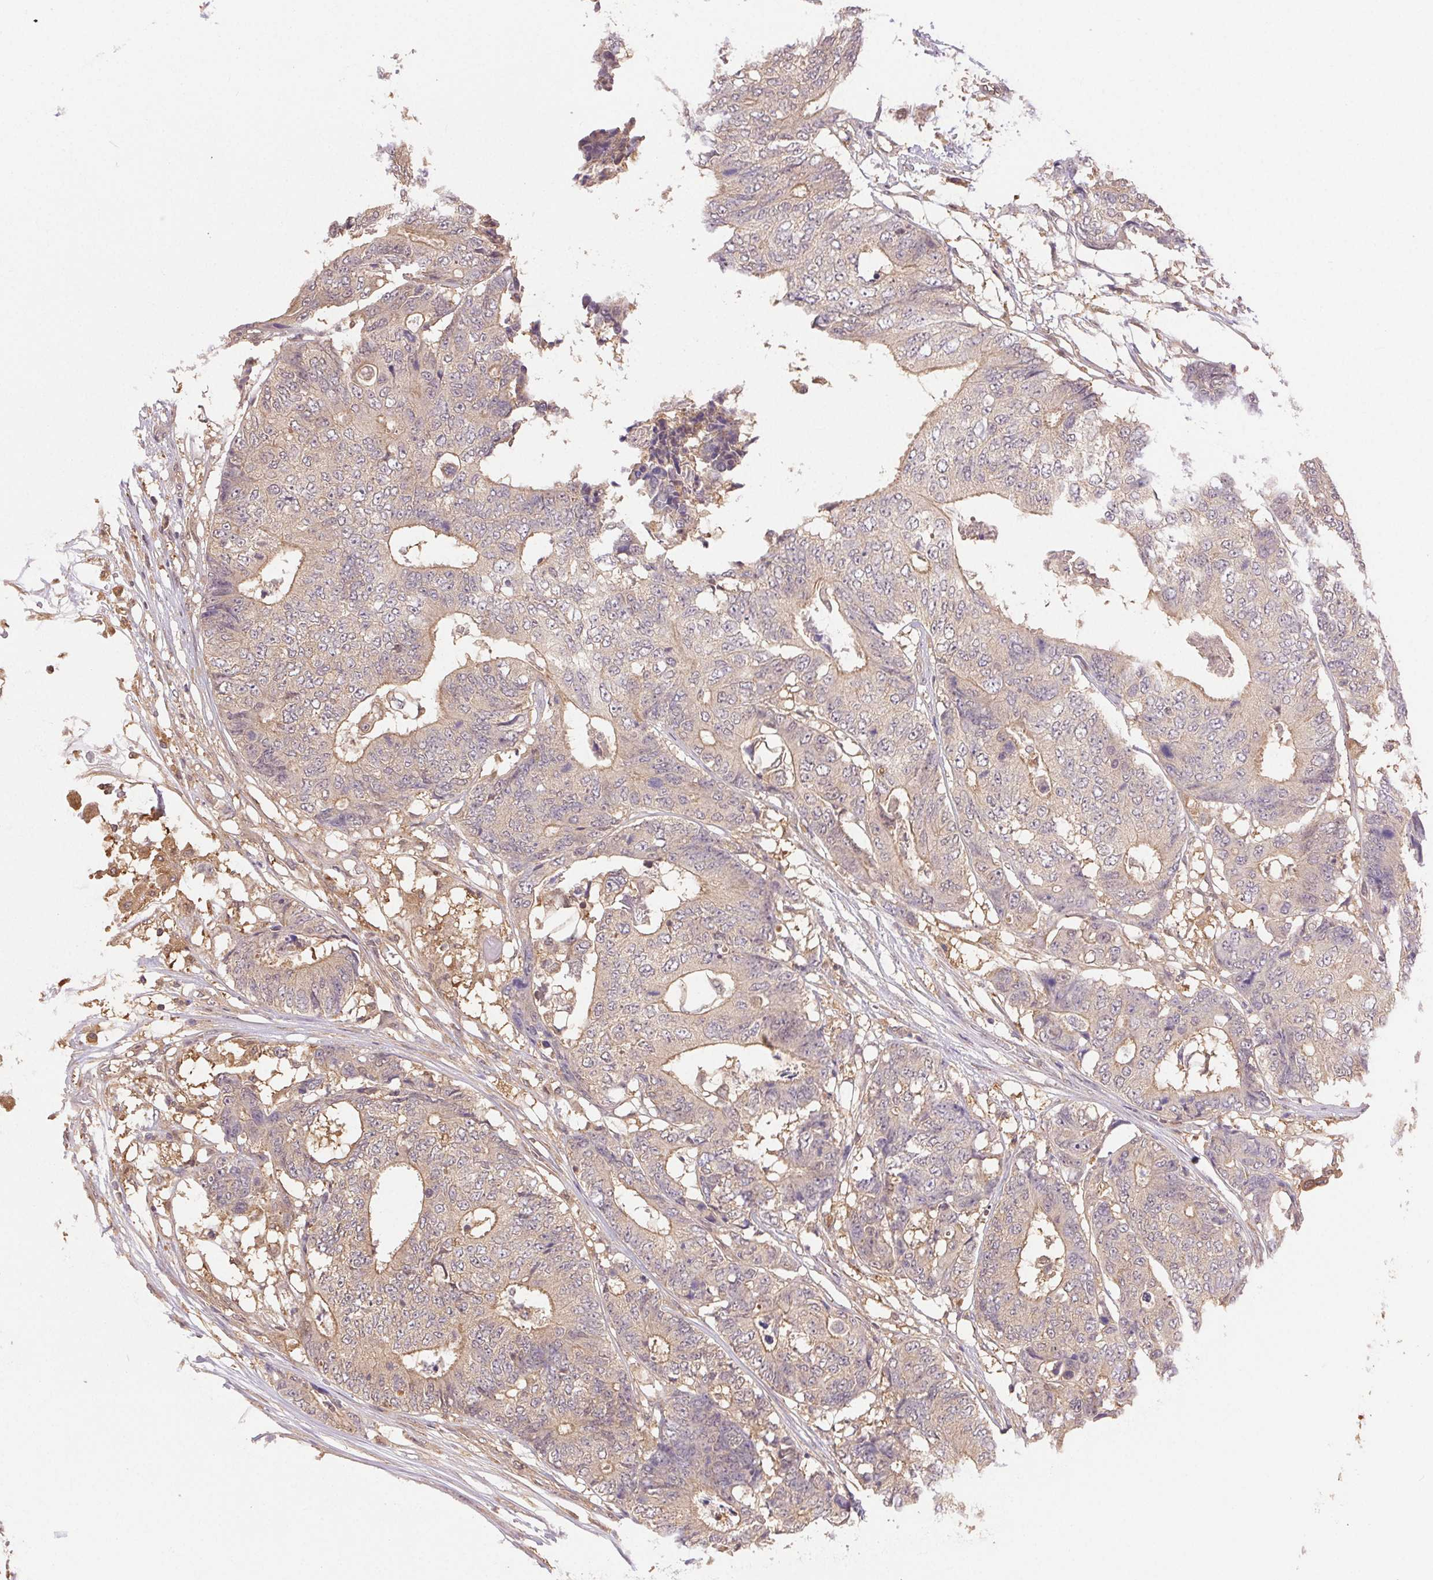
{"staining": {"intensity": "weak", "quantity": "25%-75%", "location": "cytoplasmic/membranous"}, "tissue": "colorectal cancer", "cell_type": "Tumor cells", "image_type": "cancer", "snomed": [{"axis": "morphology", "description": "Adenocarcinoma, NOS"}, {"axis": "topography", "description": "Colon"}], "caption": "Weak cytoplasmic/membranous positivity for a protein is seen in about 25%-75% of tumor cells of colorectal cancer (adenocarcinoma) using immunohistochemistry.", "gene": "GDI2", "patient": {"sex": "female", "age": 48}}